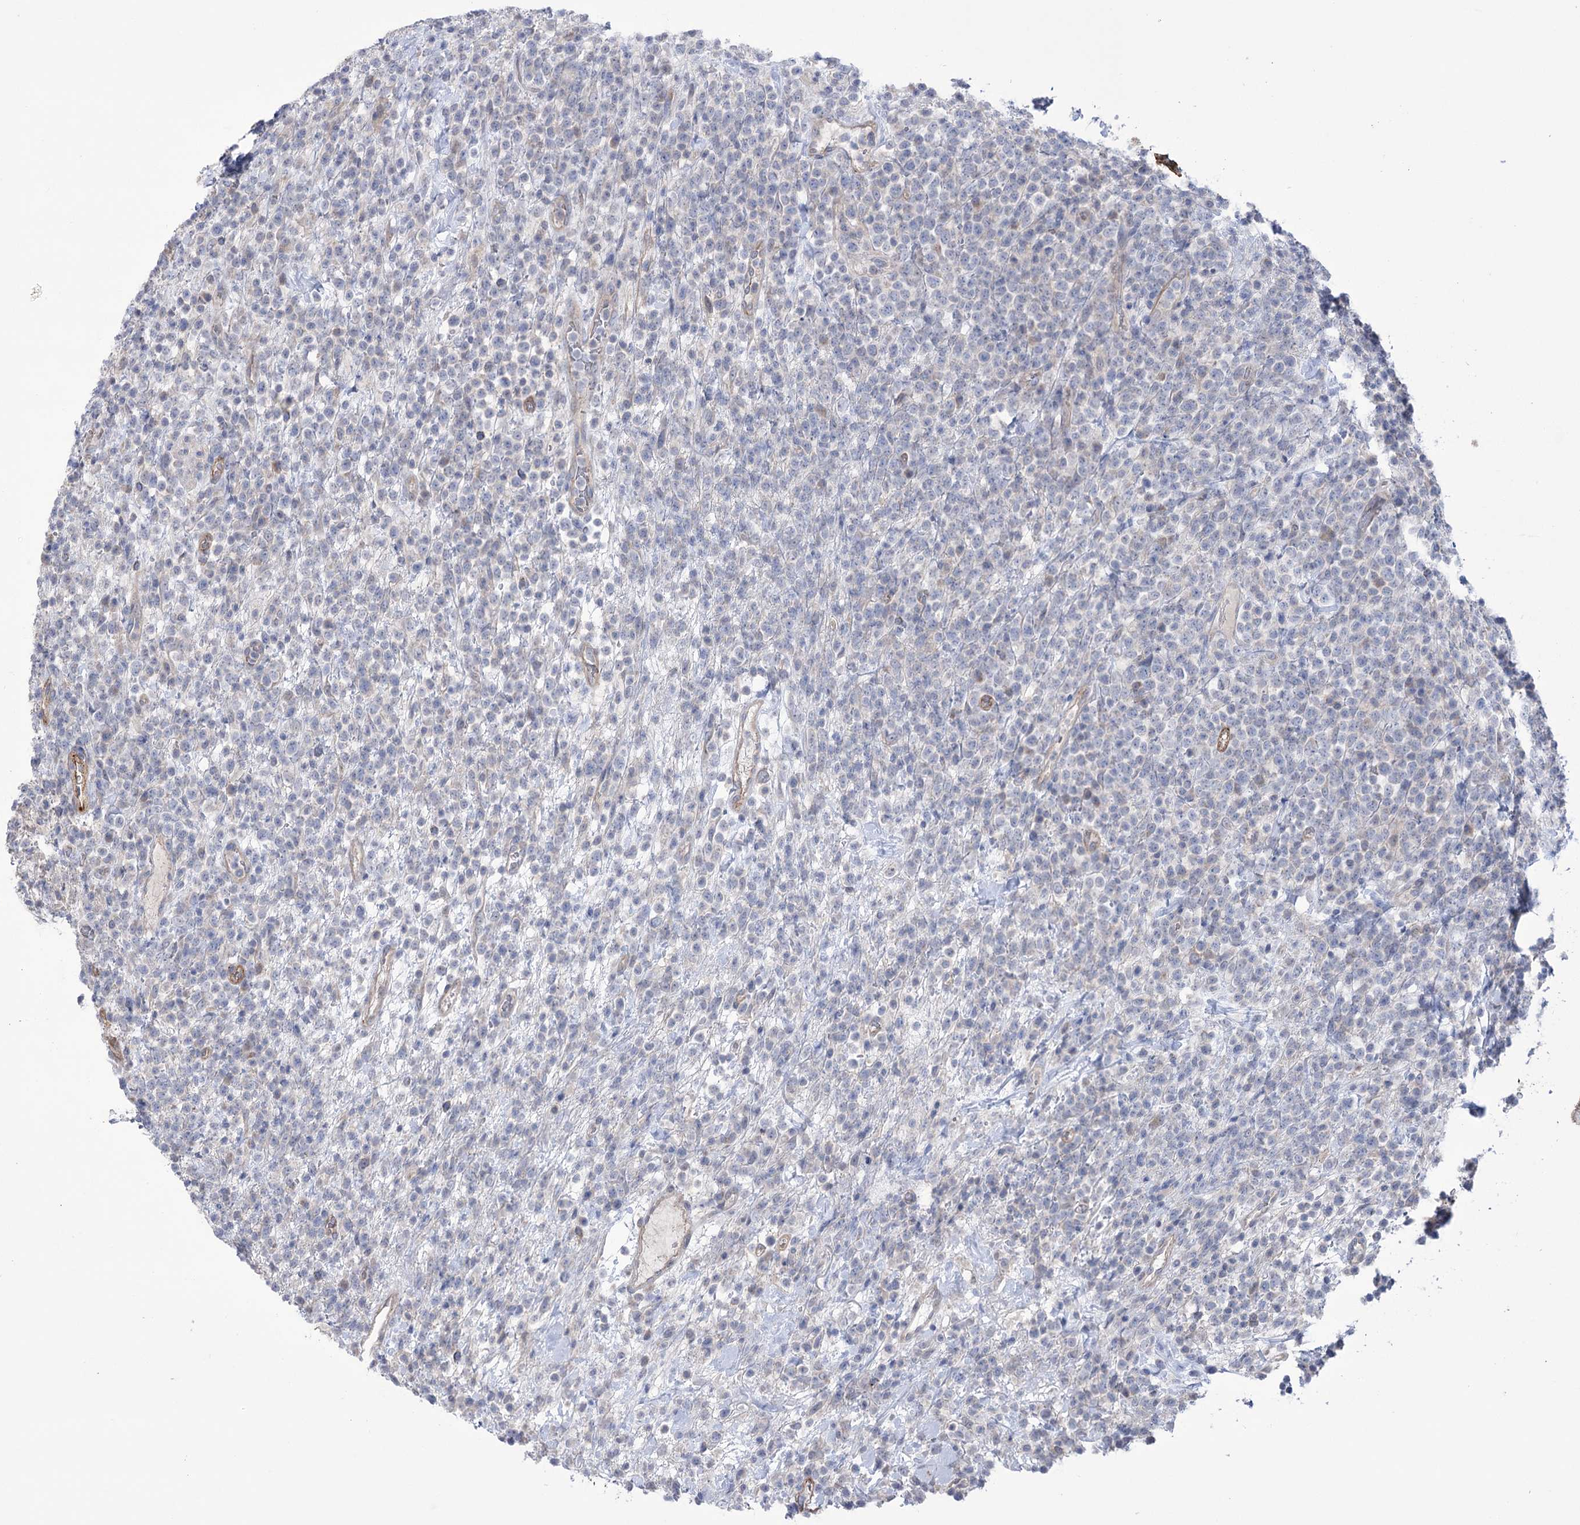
{"staining": {"intensity": "negative", "quantity": "none", "location": "none"}, "tissue": "lymphoma", "cell_type": "Tumor cells", "image_type": "cancer", "snomed": [{"axis": "morphology", "description": "Malignant lymphoma, non-Hodgkin's type, High grade"}, {"axis": "topography", "description": "Colon"}], "caption": "The photomicrograph demonstrates no significant expression in tumor cells of high-grade malignant lymphoma, non-Hodgkin's type.", "gene": "TRIM71", "patient": {"sex": "female", "age": 53}}